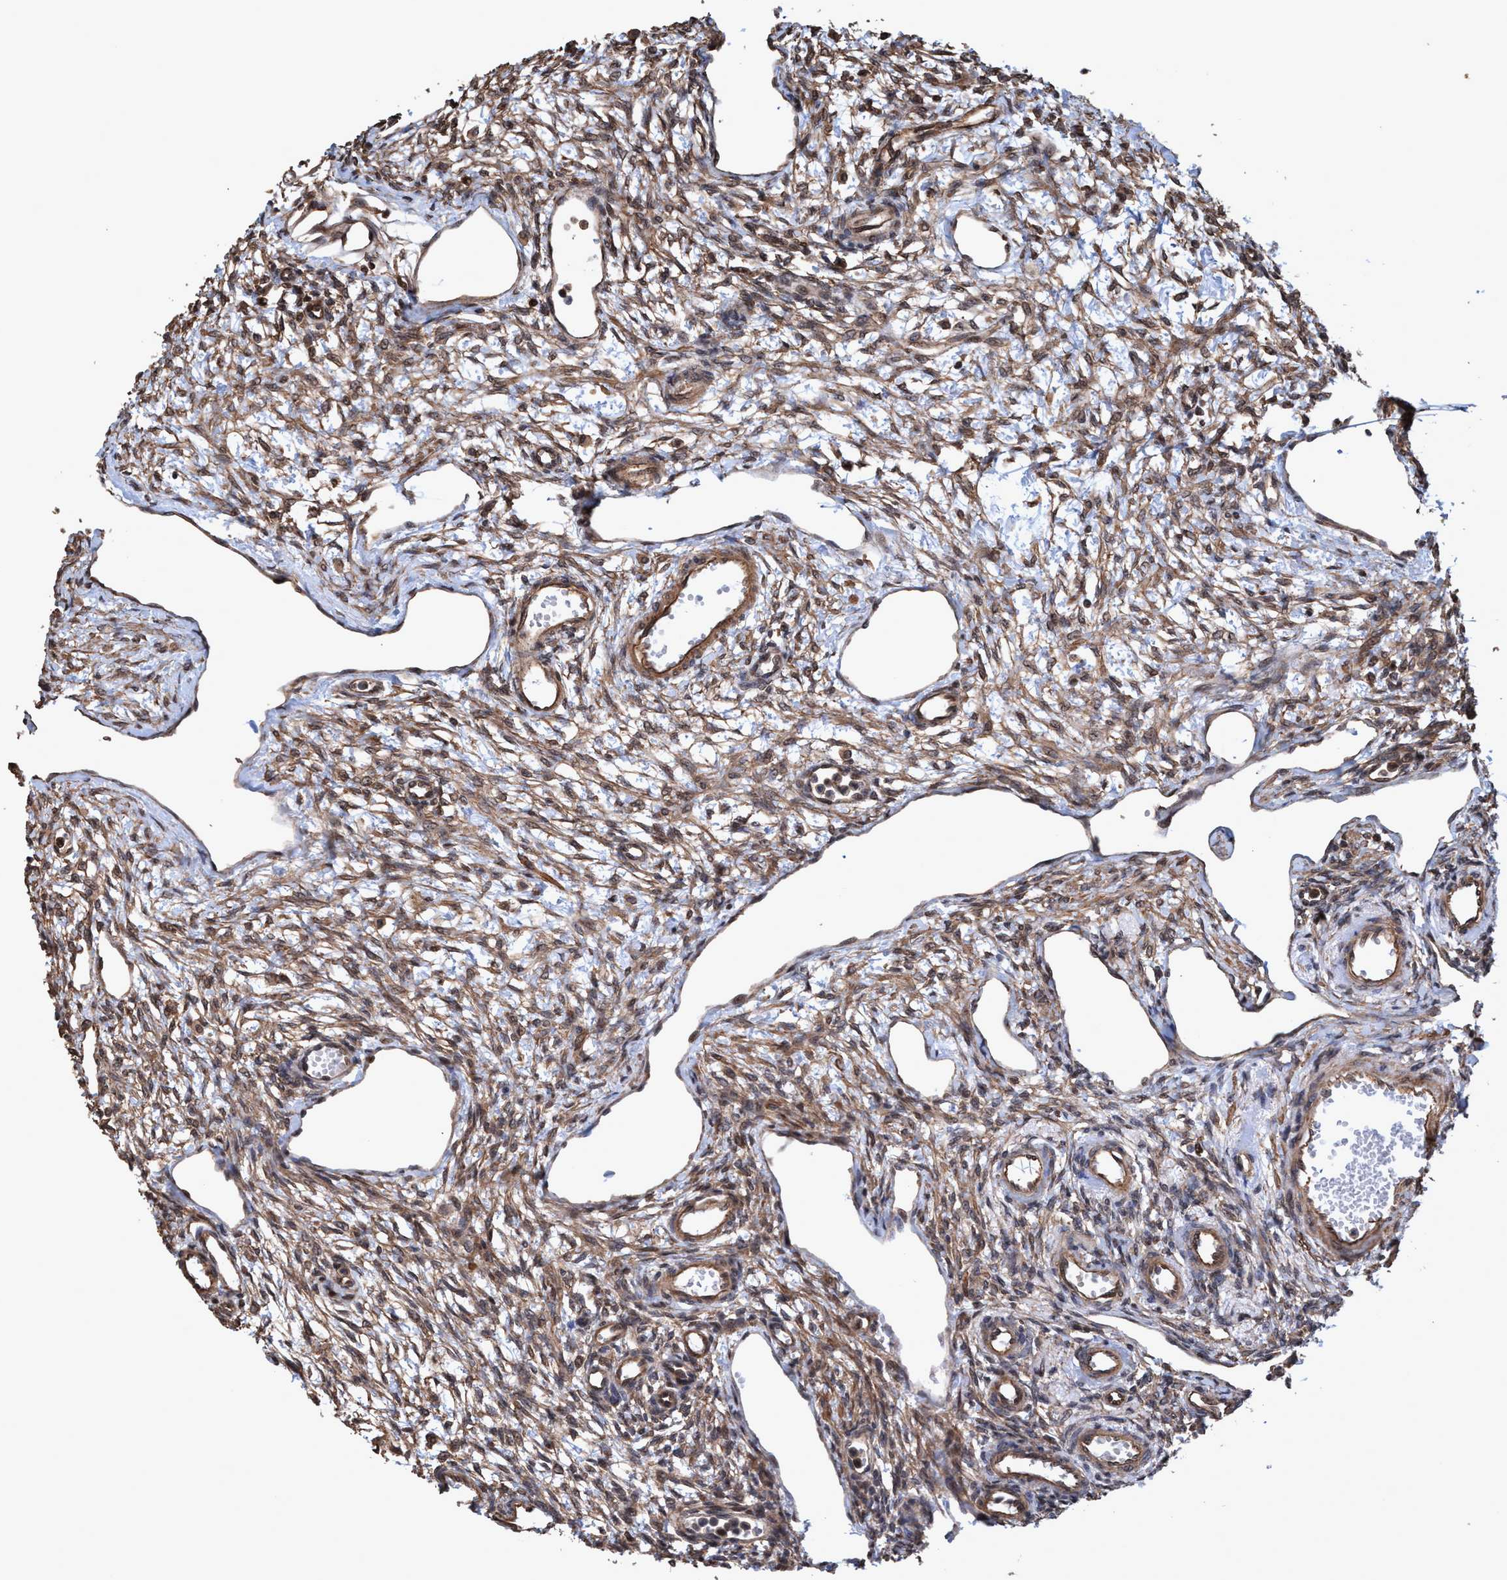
{"staining": {"intensity": "moderate", "quantity": ">75%", "location": "cytoplasmic/membranous,nuclear"}, "tissue": "ovary", "cell_type": "Ovarian stroma cells", "image_type": "normal", "snomed": [{"axis": "morphology", "description": "Normal tissue, NOS"}, {"axis": "topography", "description": "Ovary"}], "caption": "A medium amount of moderate cytoplasmic/membranous,nuclear expression is appreciated in approximately >75% of ovarian stroma cells in benign ovary.", "gene": "TRPC7", "patient": {"sex": "female", "age": 33}}